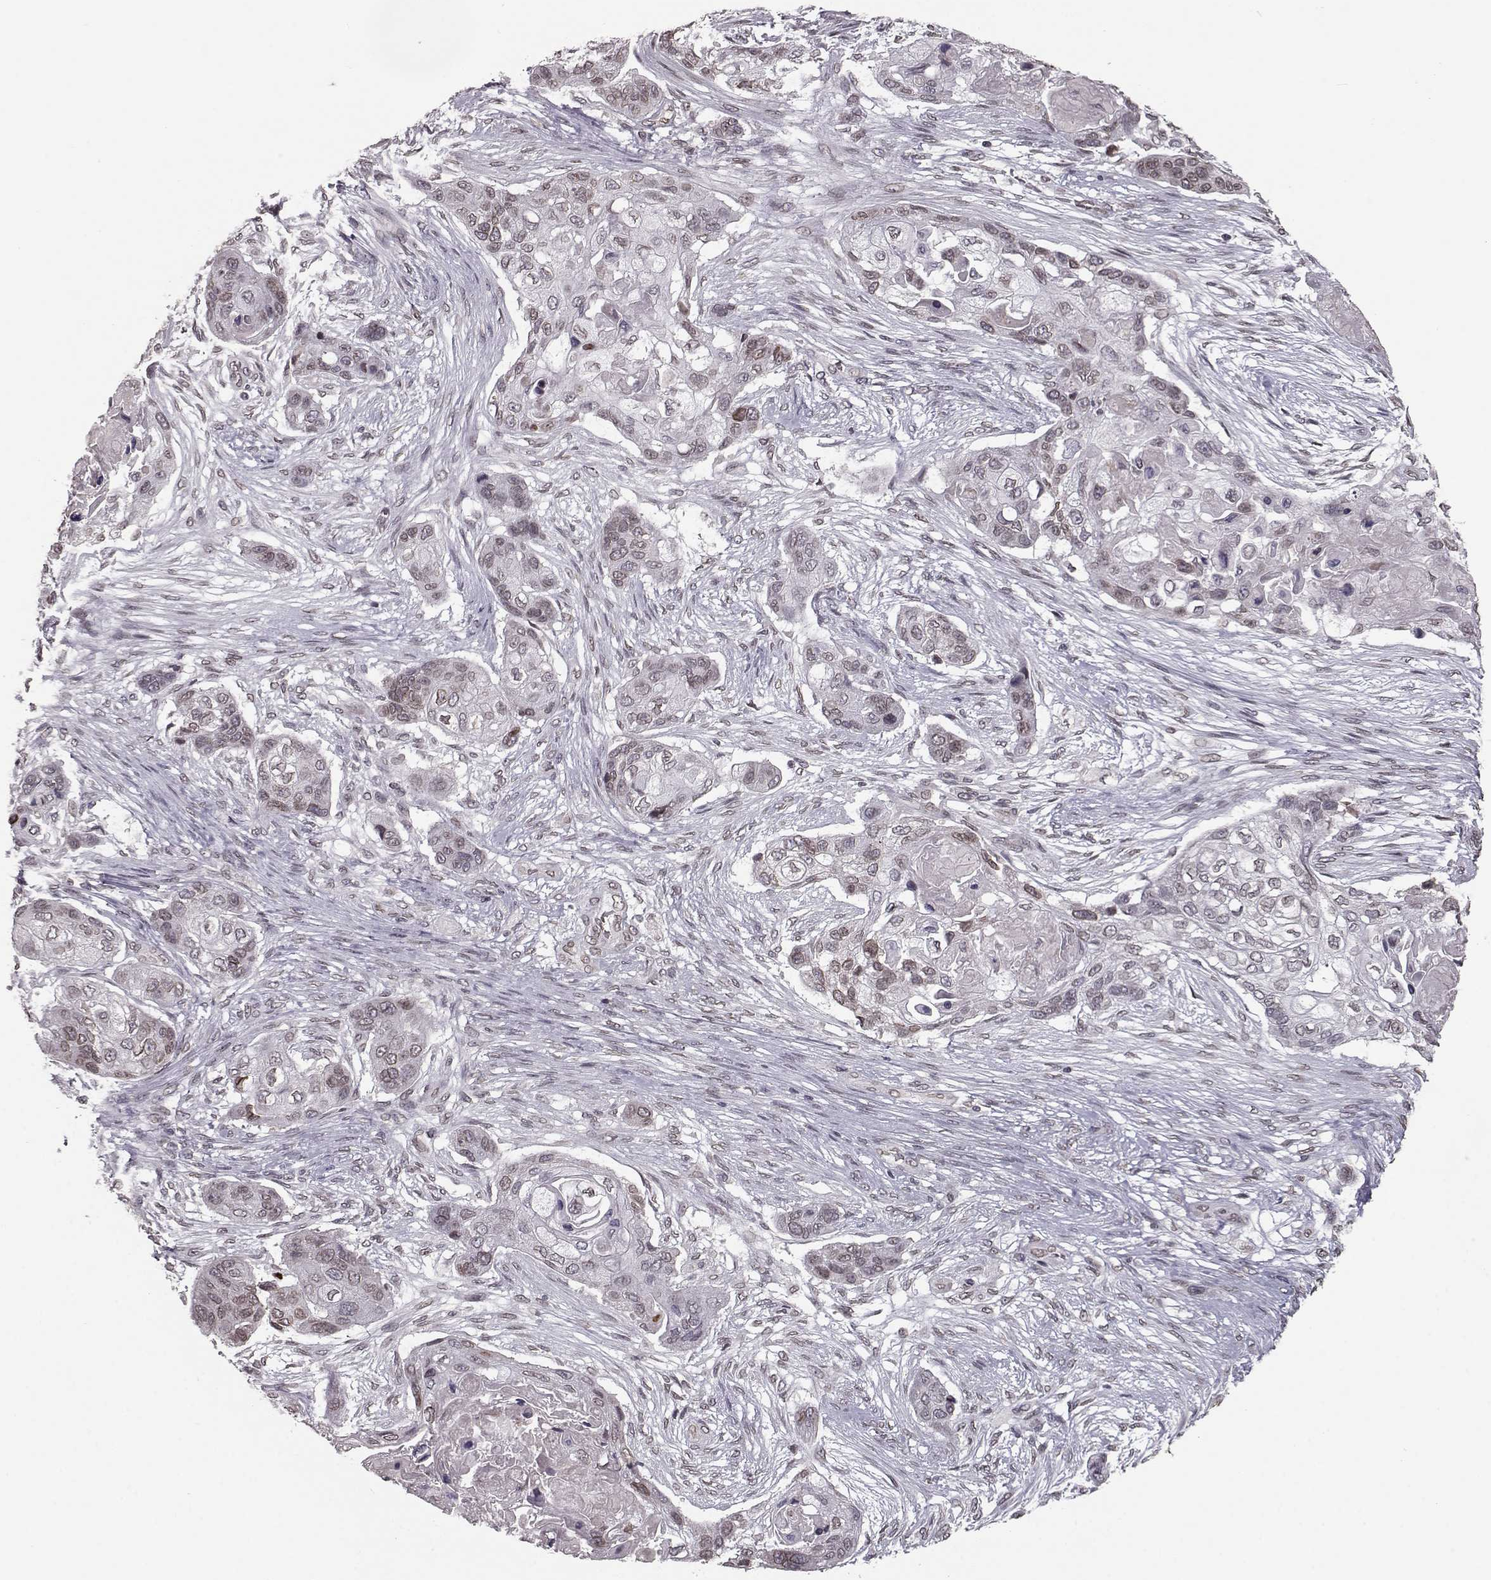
{"staining": {"intensity": "weak", "quantity": ">75%", "location": "cytoplasmic/membranous,nuclear"}, "tissue": "lung cancer", "cell_type": "Tumor cells", "image_type": "cancer", "snomed": [{"axis": "morphology", "description": "Squamous cell carcinoma, NOS"}, {"axis": "topography", "description": "Lung"}], "caption": "Lung cancer stained with a protein marker demonstrates weak staining in tumor cells.", "gene": "NUP37", "patient": {"sex": "male", "age": 69}}